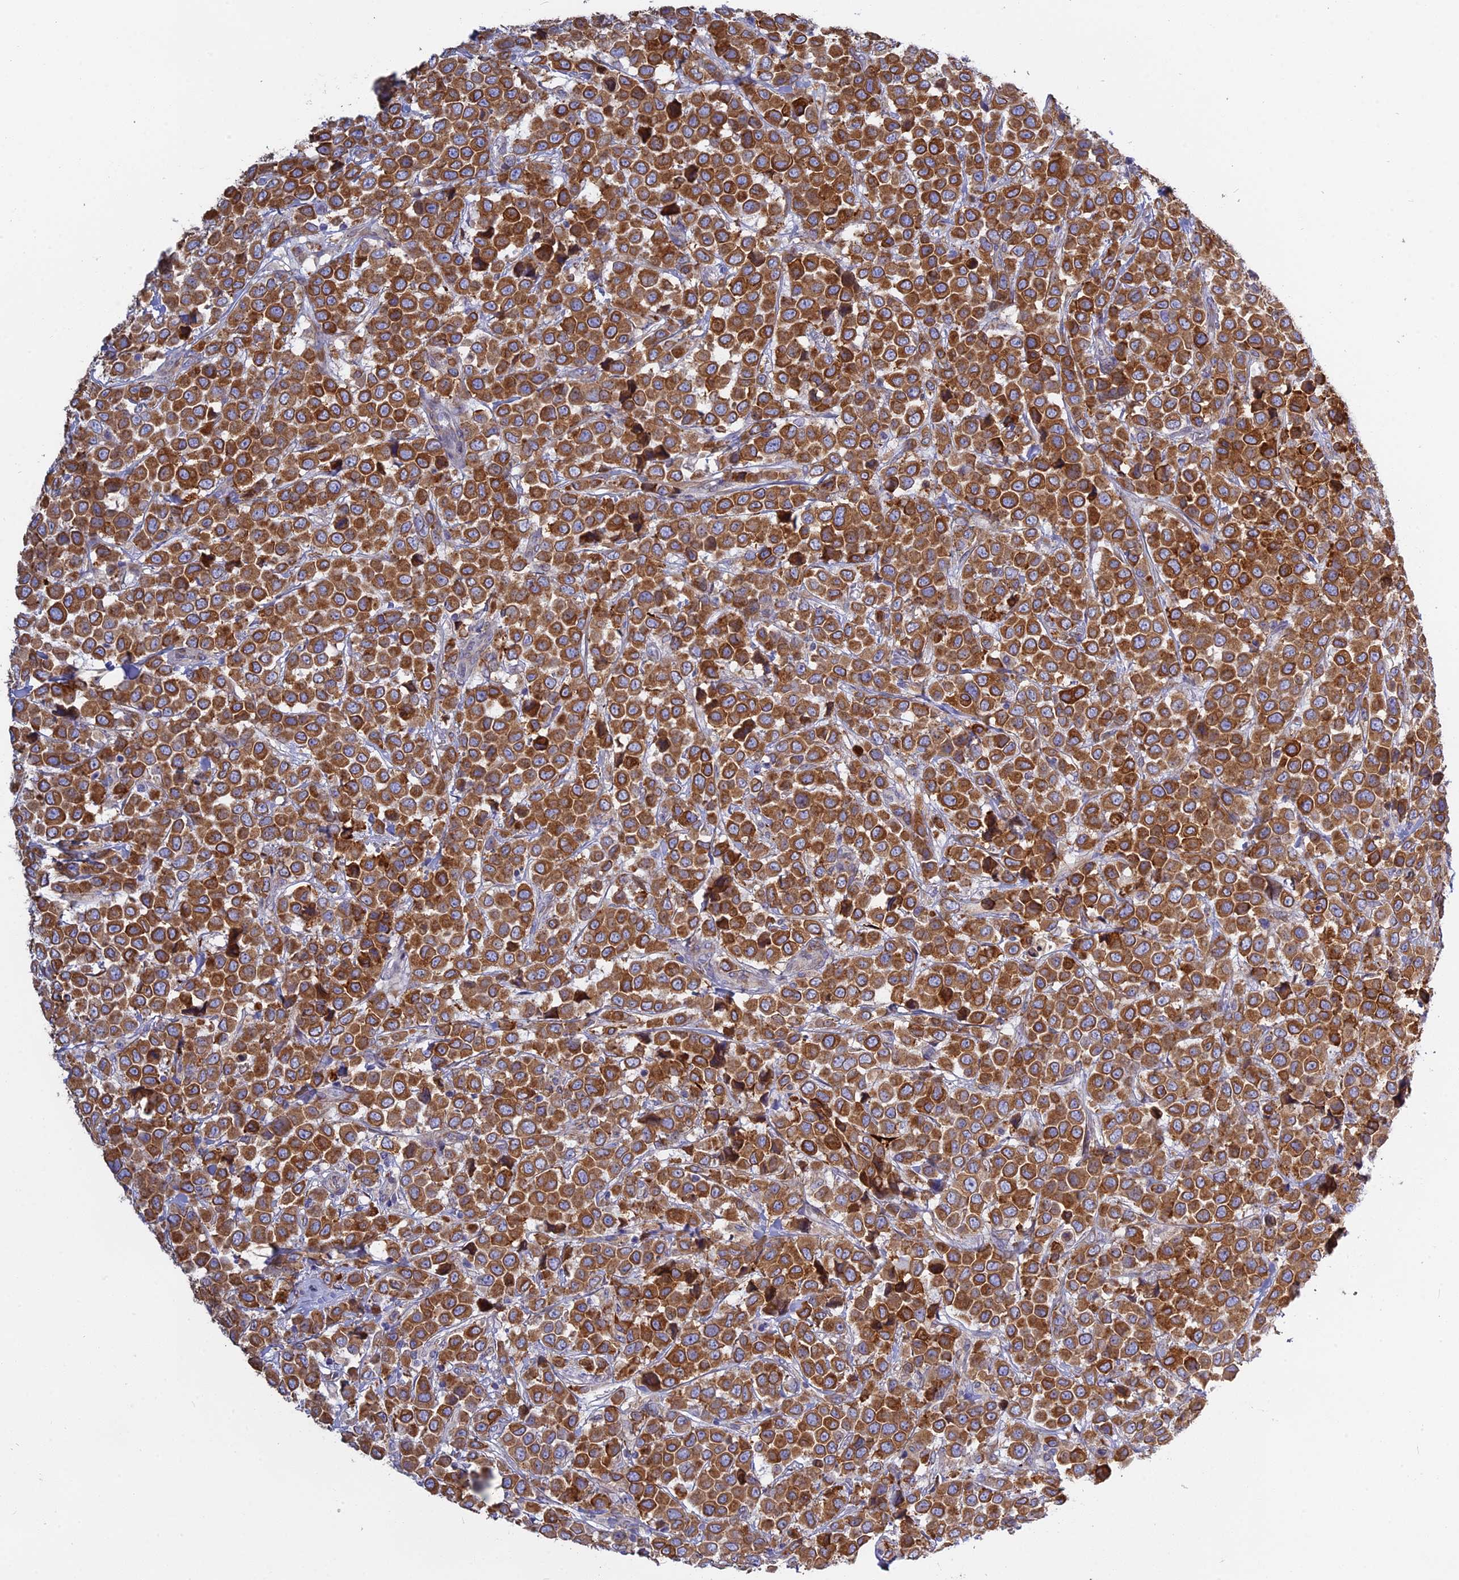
{"staining": {"intensity": "strong", "quantity": ">75%", "location": "cytoplasmic/membranous"}, "tissue": "breast cancer", "cell_type": "Tumor cells", "image_type": "cancer", "snomed": [{"axis": "morphology", "description": "Duct carcinoma"}, {"axis": "topography", "description": "Breast"}], "caption": "DAB (3,3'-diaminobenzidine) immunohistochemical staining of breast cancer displays strong cytoplasmic/membranous protein expression in approximately >75% of tumor cells.", "gene": "TLCD1", "patient": {"sex": "female", "age": 61}}